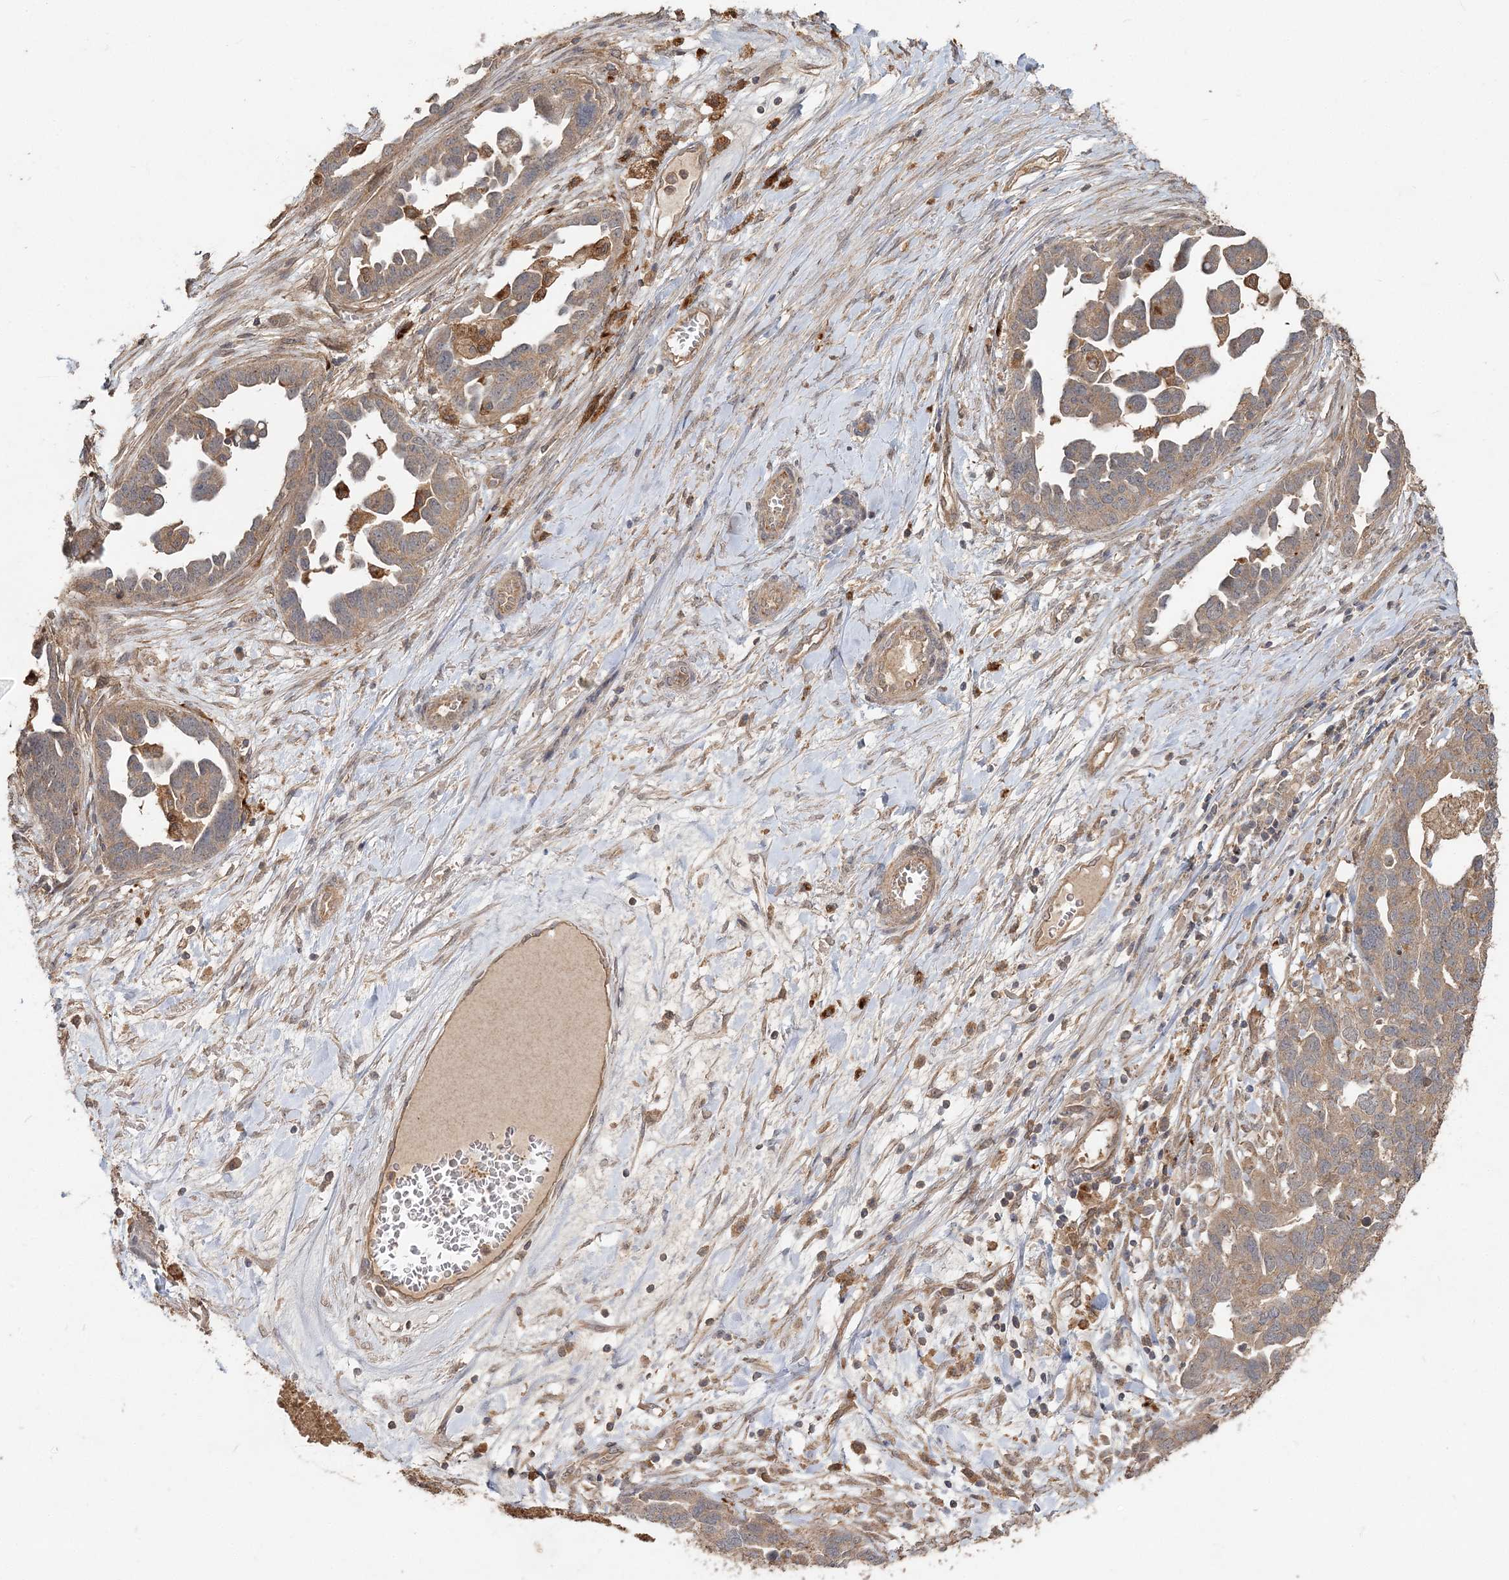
{"staining": {"intensity": "weak", "quantity": ">75%", "location": "cytoplasmic/membranous"}, "tissue": "ovarian cancer", "cell_type": "Tumor cells", "image_type": "cancer", "snomed": [{"axis": "morphology", "description": "Cystadenocarcinoma, serous, NOS"}, {"axis": "topography", "description": "Ovary"}], "caption": "Protein staining exhibits weak cytoplasmic/membranous positivity in about >75% of tumor cells in ovarian serous cystadenocarcinoma.", "gene": "SPRY1", "patient": {"sex": "female", "age": 54}}